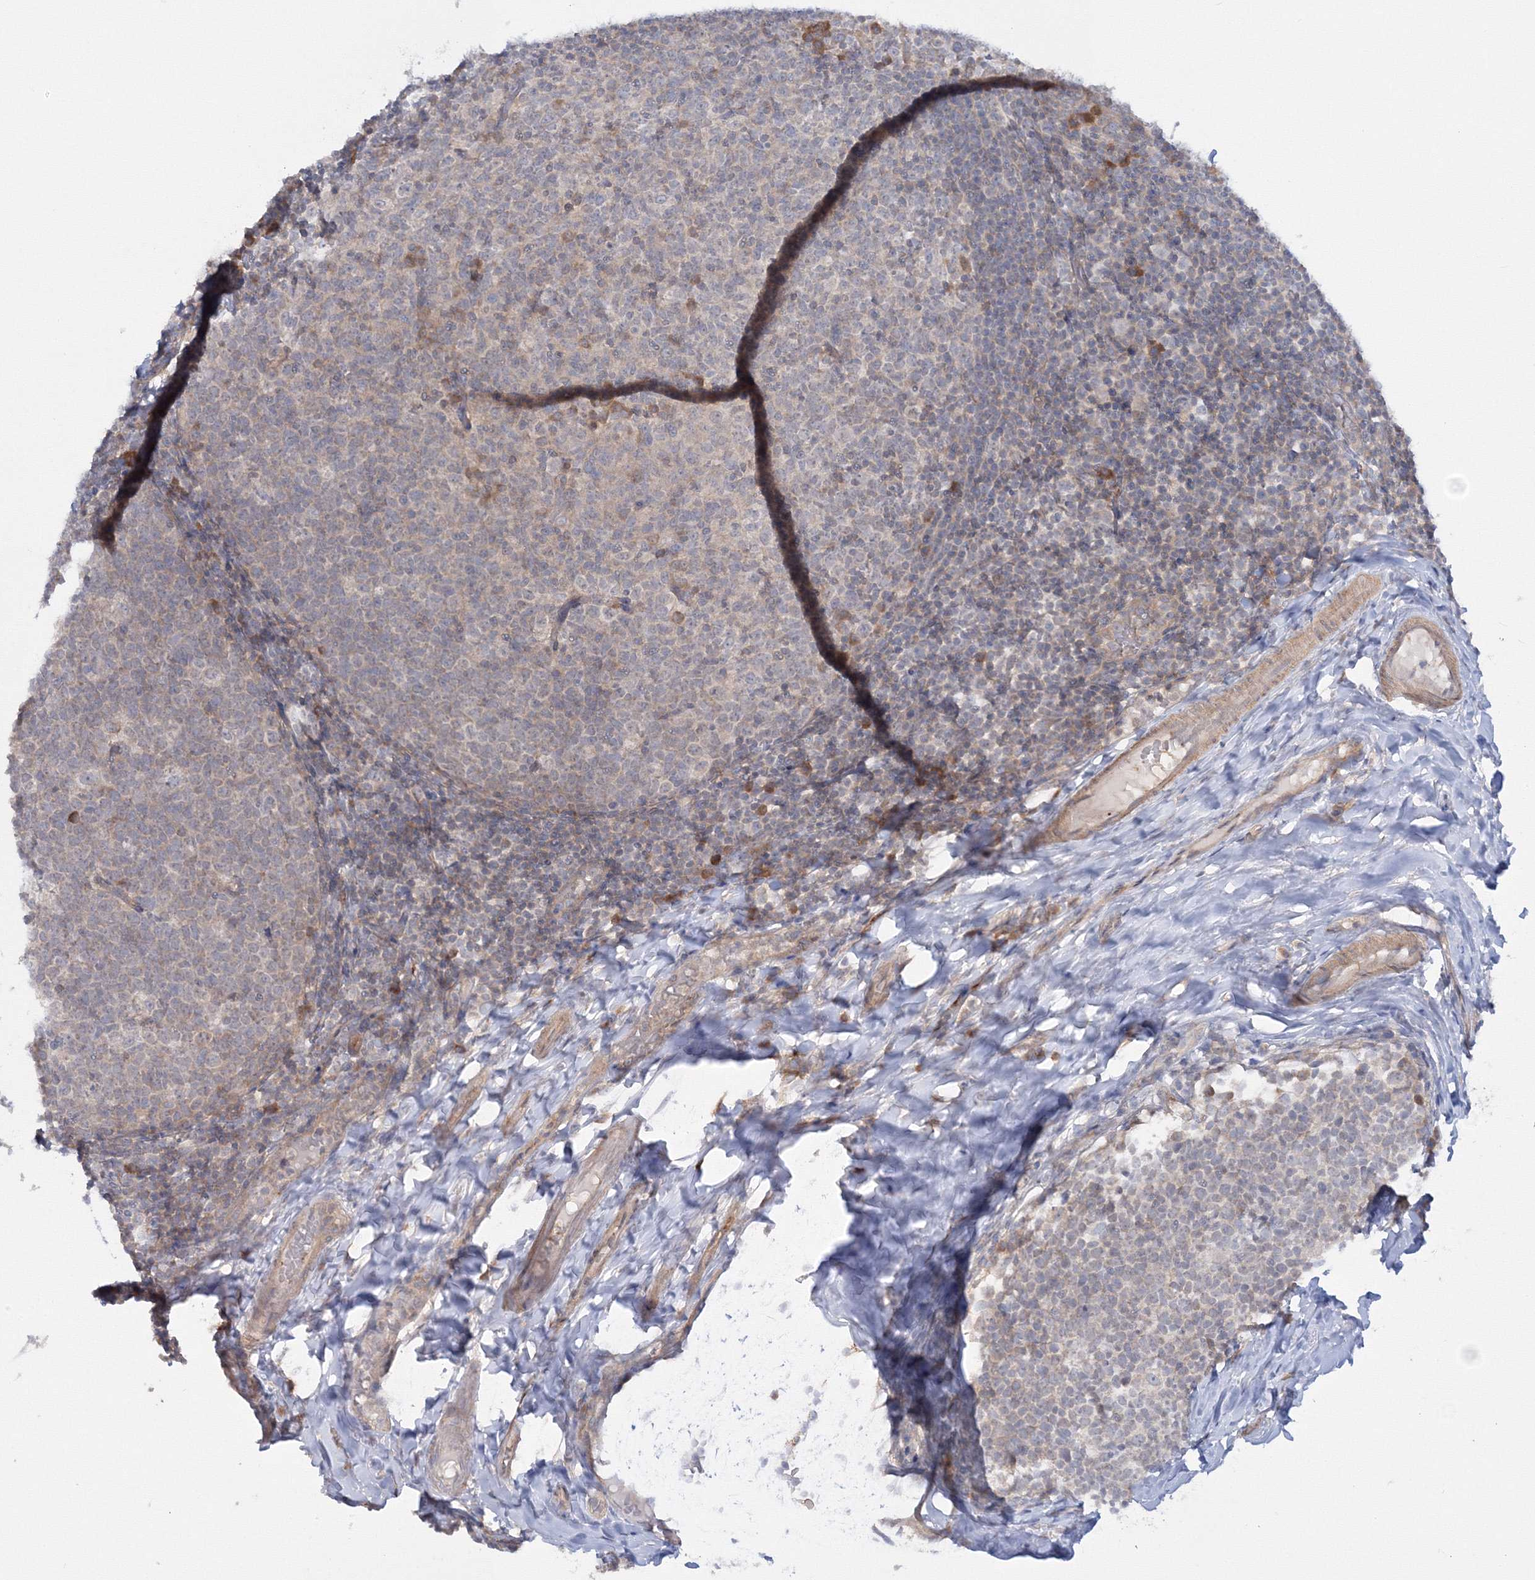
{"staining": {"intensity": "weak", "quantity": "<25%", "location": "cytoplasmic/membranous"}, "tissue": "tonsil", "cell_type": "Germinal center cells", "image_type": "normal", "snomed": [{"axis": "morphology", "description": "Normal tissue, NOS"}, {"axis": "topography", "description": "Tonsil"}], "caption": "The micrograph shows no staining of germinal center cells in unremarkable tonsil.", "gene": "IPMK", "patient": {"sex": "female", "age": 19}}